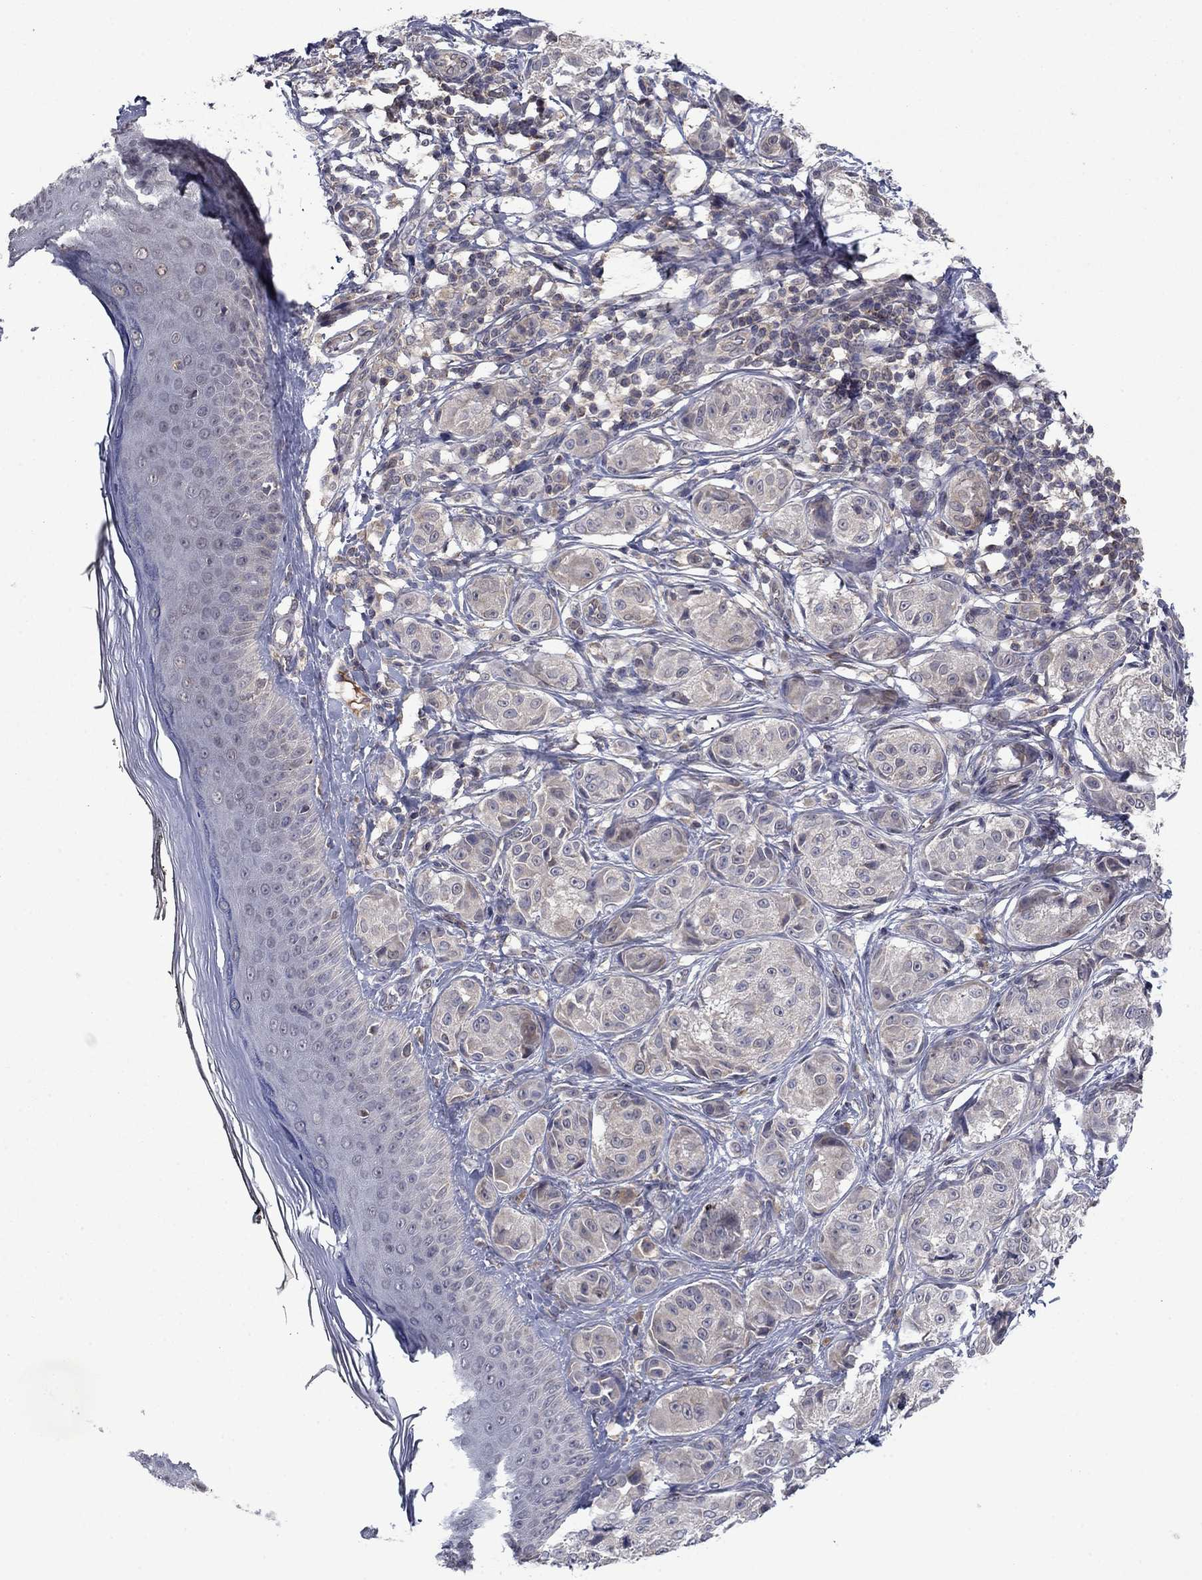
{"staining": {"intensity": "negative", "quantity": "none", "location": "none"}, "tissue": "melanoma", "cell_type": "Tumor cells", "image_type": "cancer", "snomed": [{"axis": "morphology", "description": "Malignant melanoma, NOS"}, {"axis": "topography", "description": "Skin"}], "caption": "This is a image of immunohistochemistry (IHC) staining of malignant melanoma, which shows no staining in tumor cells.", "gene": "GRHPR", "patient": {"sex": "male", "age": 61}}